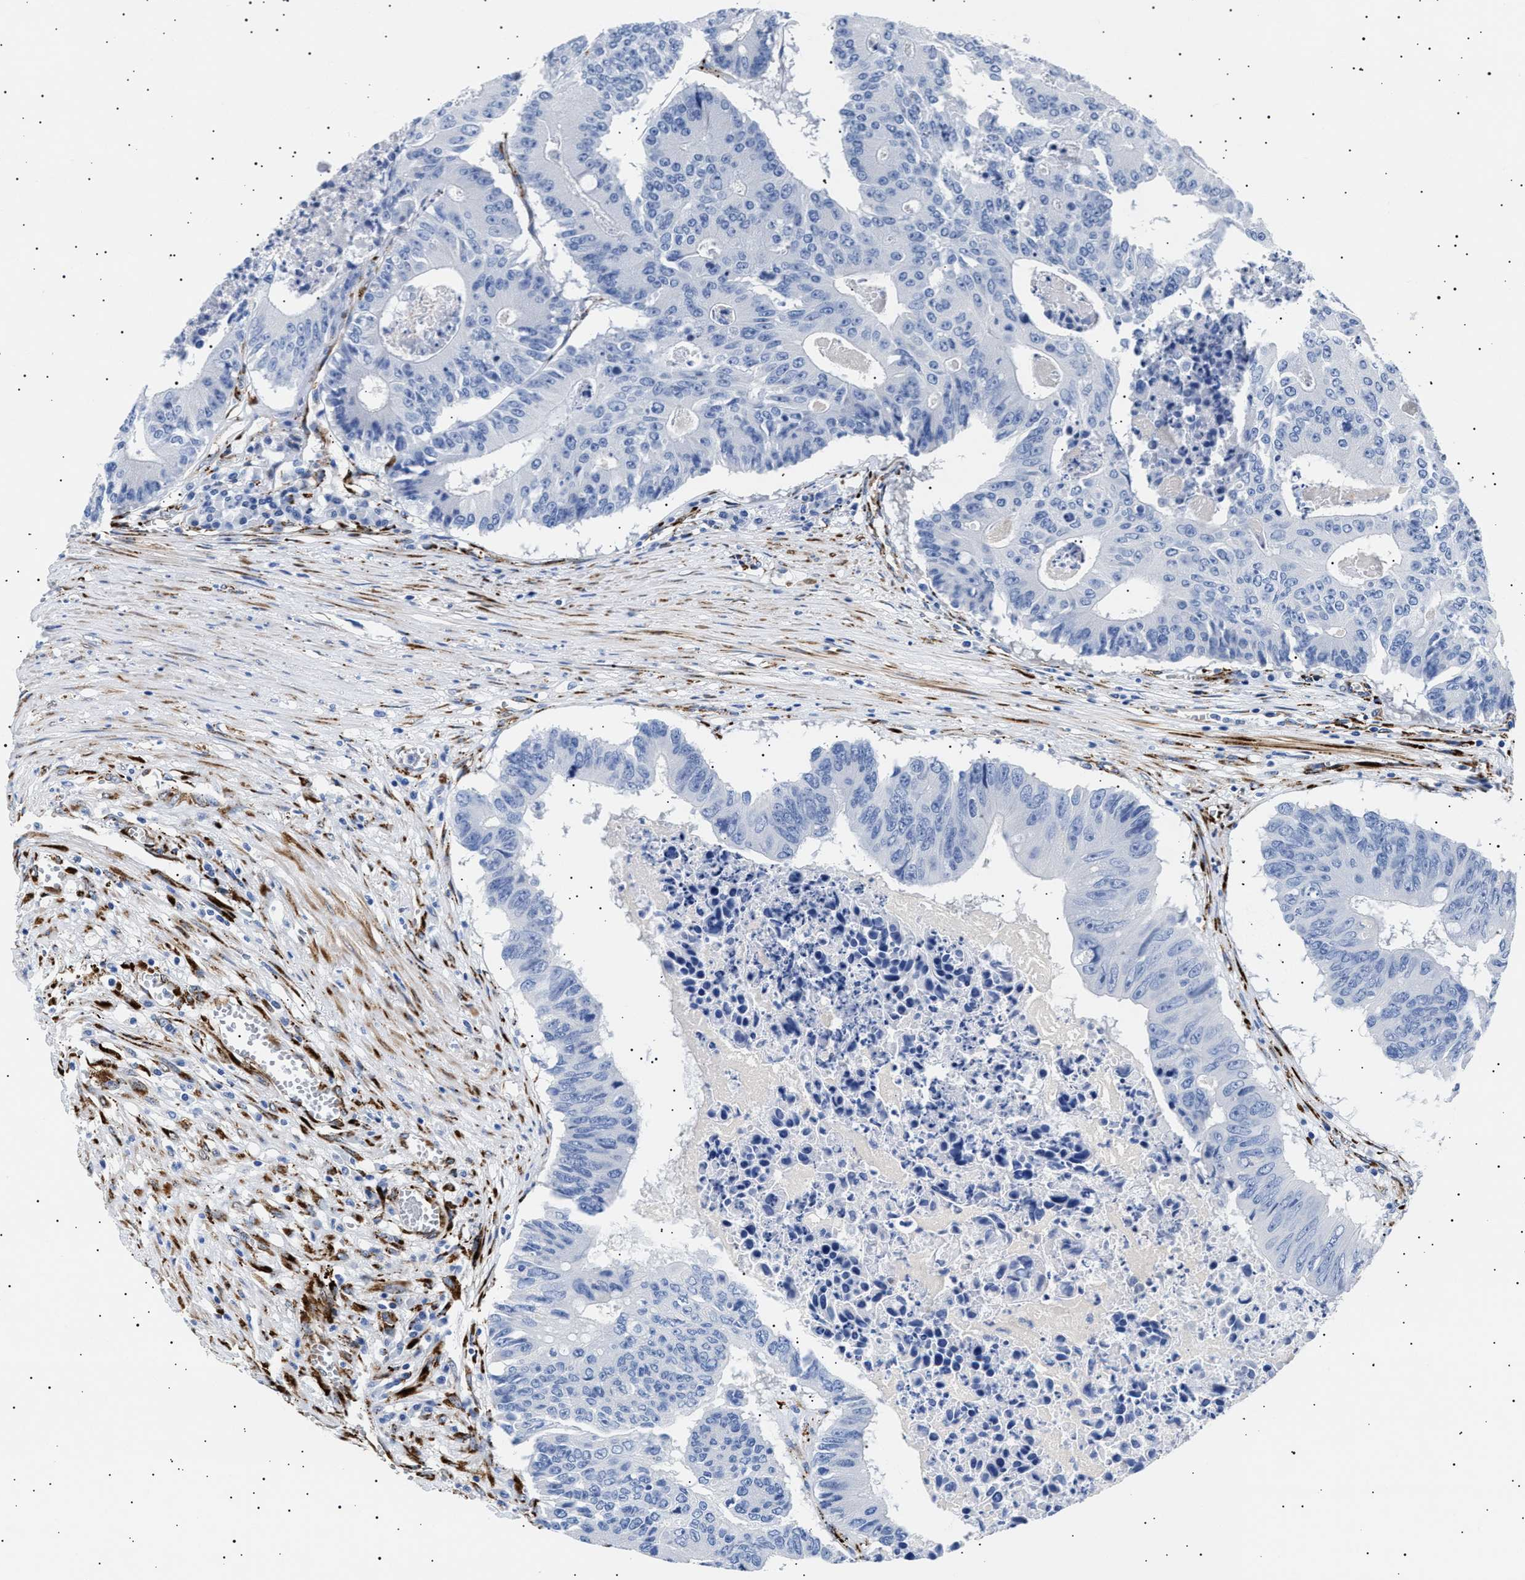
{"staining": {"intensity": "negative", "quantity": "none", "location": "none"}, "tissue": "colorectal cancer", "cell_type": "Tumor cells", "image_type": "cancer", "snomed": [{"axis": "morphology", "description": "Adenocarcinoma, NOS"}, {"axis": "topography", "description": "Colon"}], "caption": "DAB immunohistochemical staining of colorectal cancer exhibits no significant expression in tumor cells.", "gene": "HEMGN", "patient": {"sex": "male", "age": 87}}